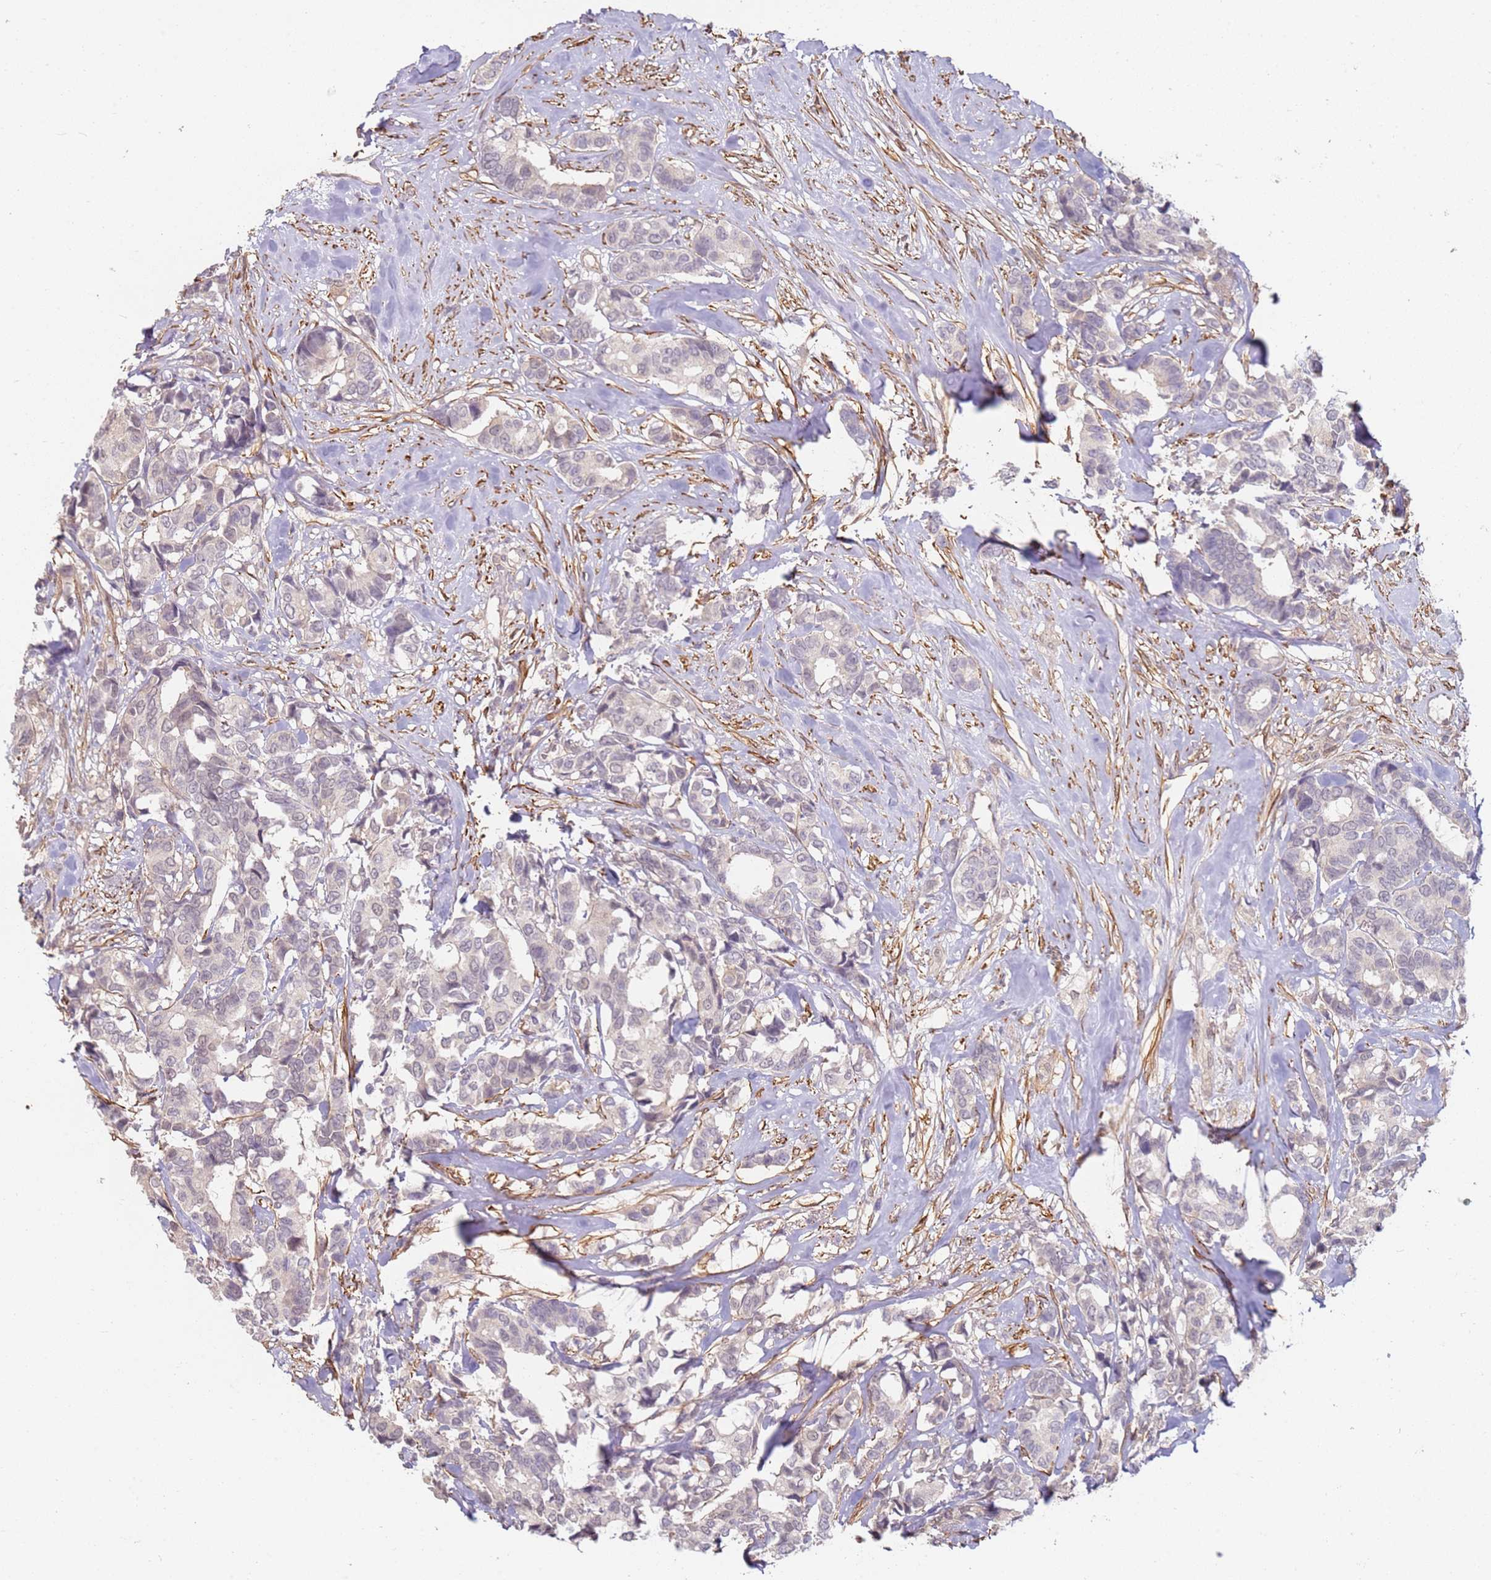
{"staining": {"intensity": "negative", "quantity": "none", "location": "none"}, "tissue": "breast cancer", "cell_type": "Tumor cells", "image_type": "cancer", "snomed": [{"axis": "morphology", "description": "Duct carcinoma"}, {"axis": "topography", "description": "Breast"}], "caption": "The image reveals no staining of tumor cells in breast cancer.", "gene": "WDR93", "patient": {"sex": "female", "age": 87}}